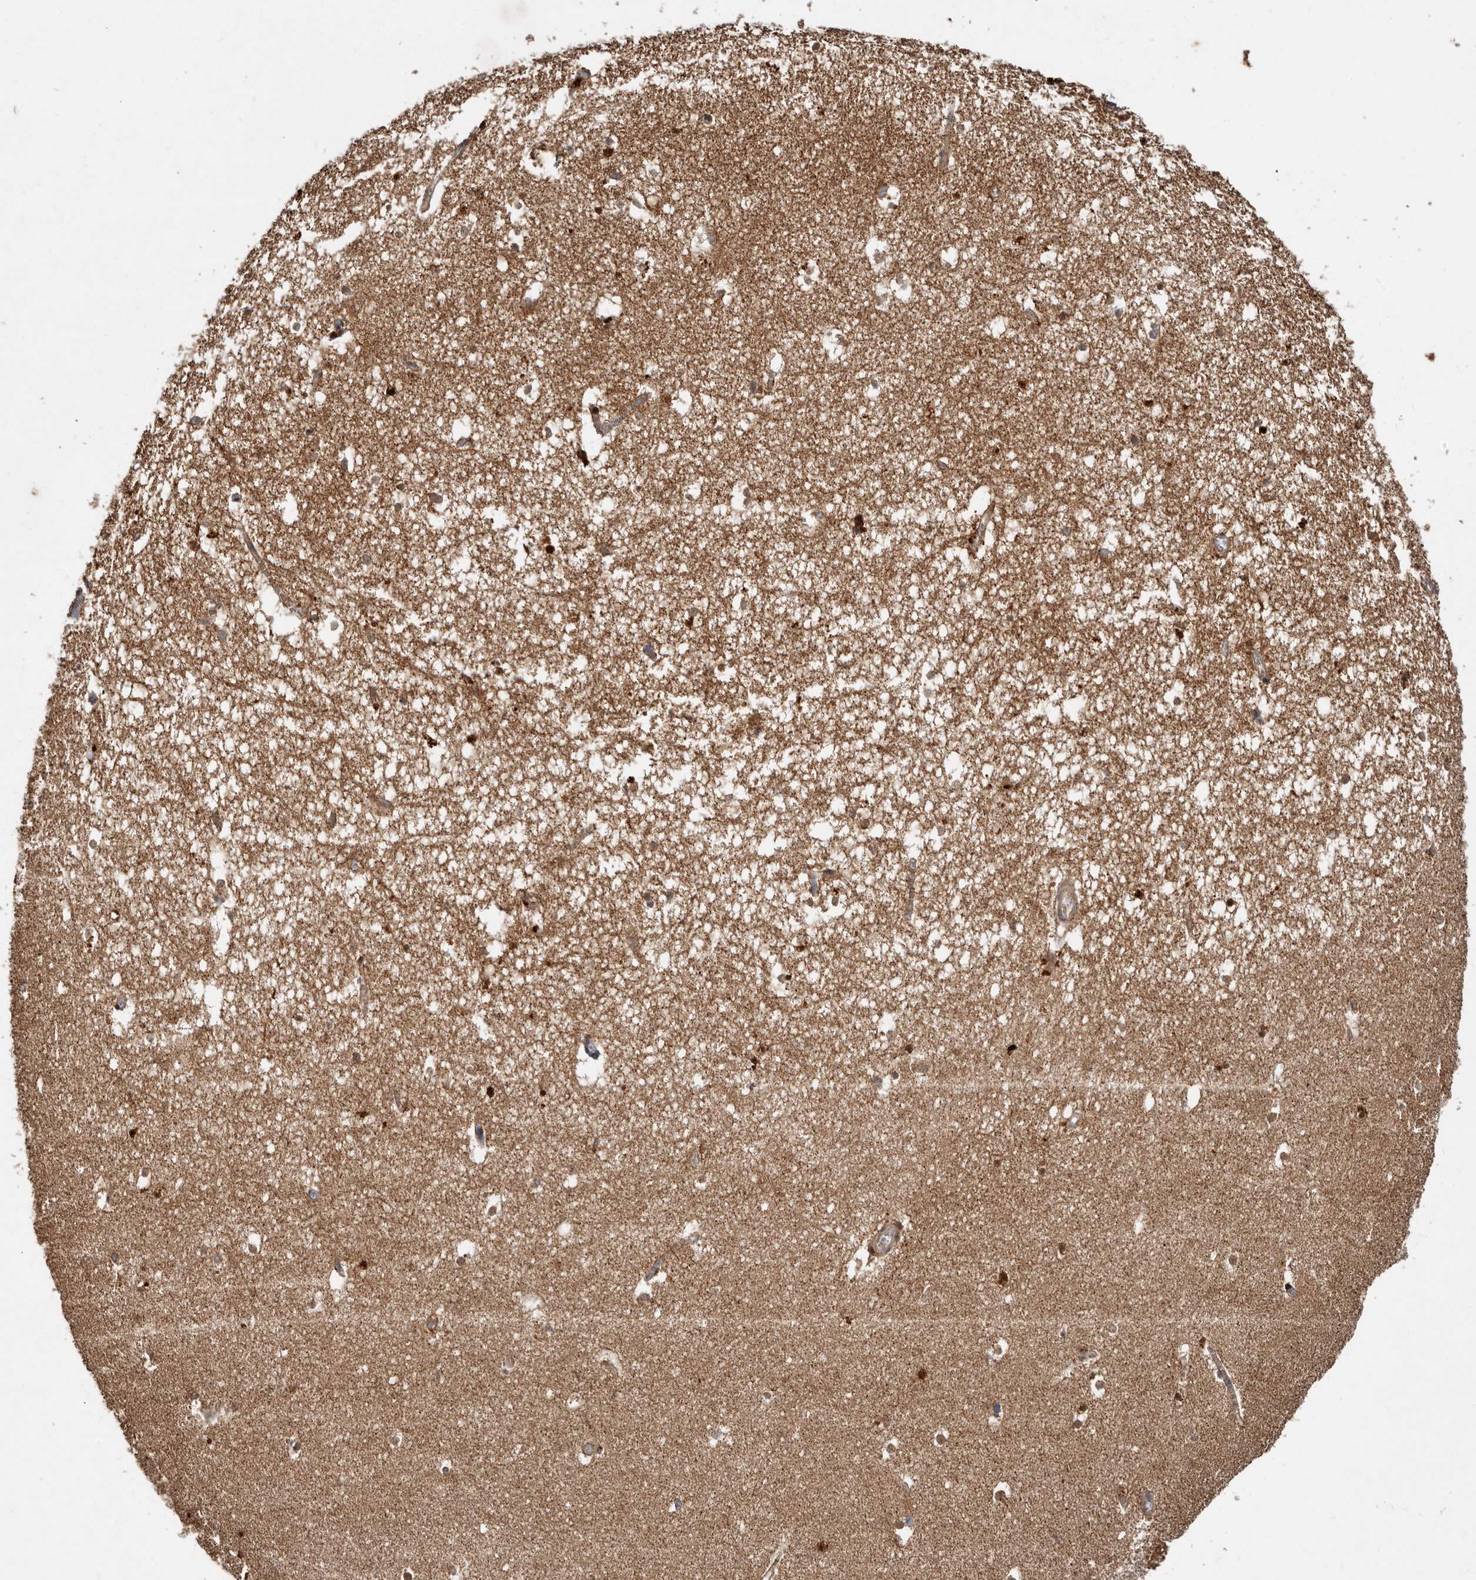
{"staining": {"intensity": "moderate", "quantity": "25%-75%", "location": "cytoplasmic/membranous"}, "tissue": "hippocampus", "cell_type": "Glial cells", "image_type": "normal", "snomed": [{"axis": "morphology", "description": "Normal tissue, NOS"}, {"axis": "topography", "description": "Hippocampus"}], "caption": "A medium amount of moderate cytoplasmic/membranous expression is present in approximately 25%-75% of glial cells in normal hippocampus. The staining was performed using DAB (3,3'-diaminobenzidine), with brown indicating positive protein expression. Nuclei are stained blue with hematoxylin.", "gene": "GOT1L1", "patient": {"sex": "female", "age": 64}}